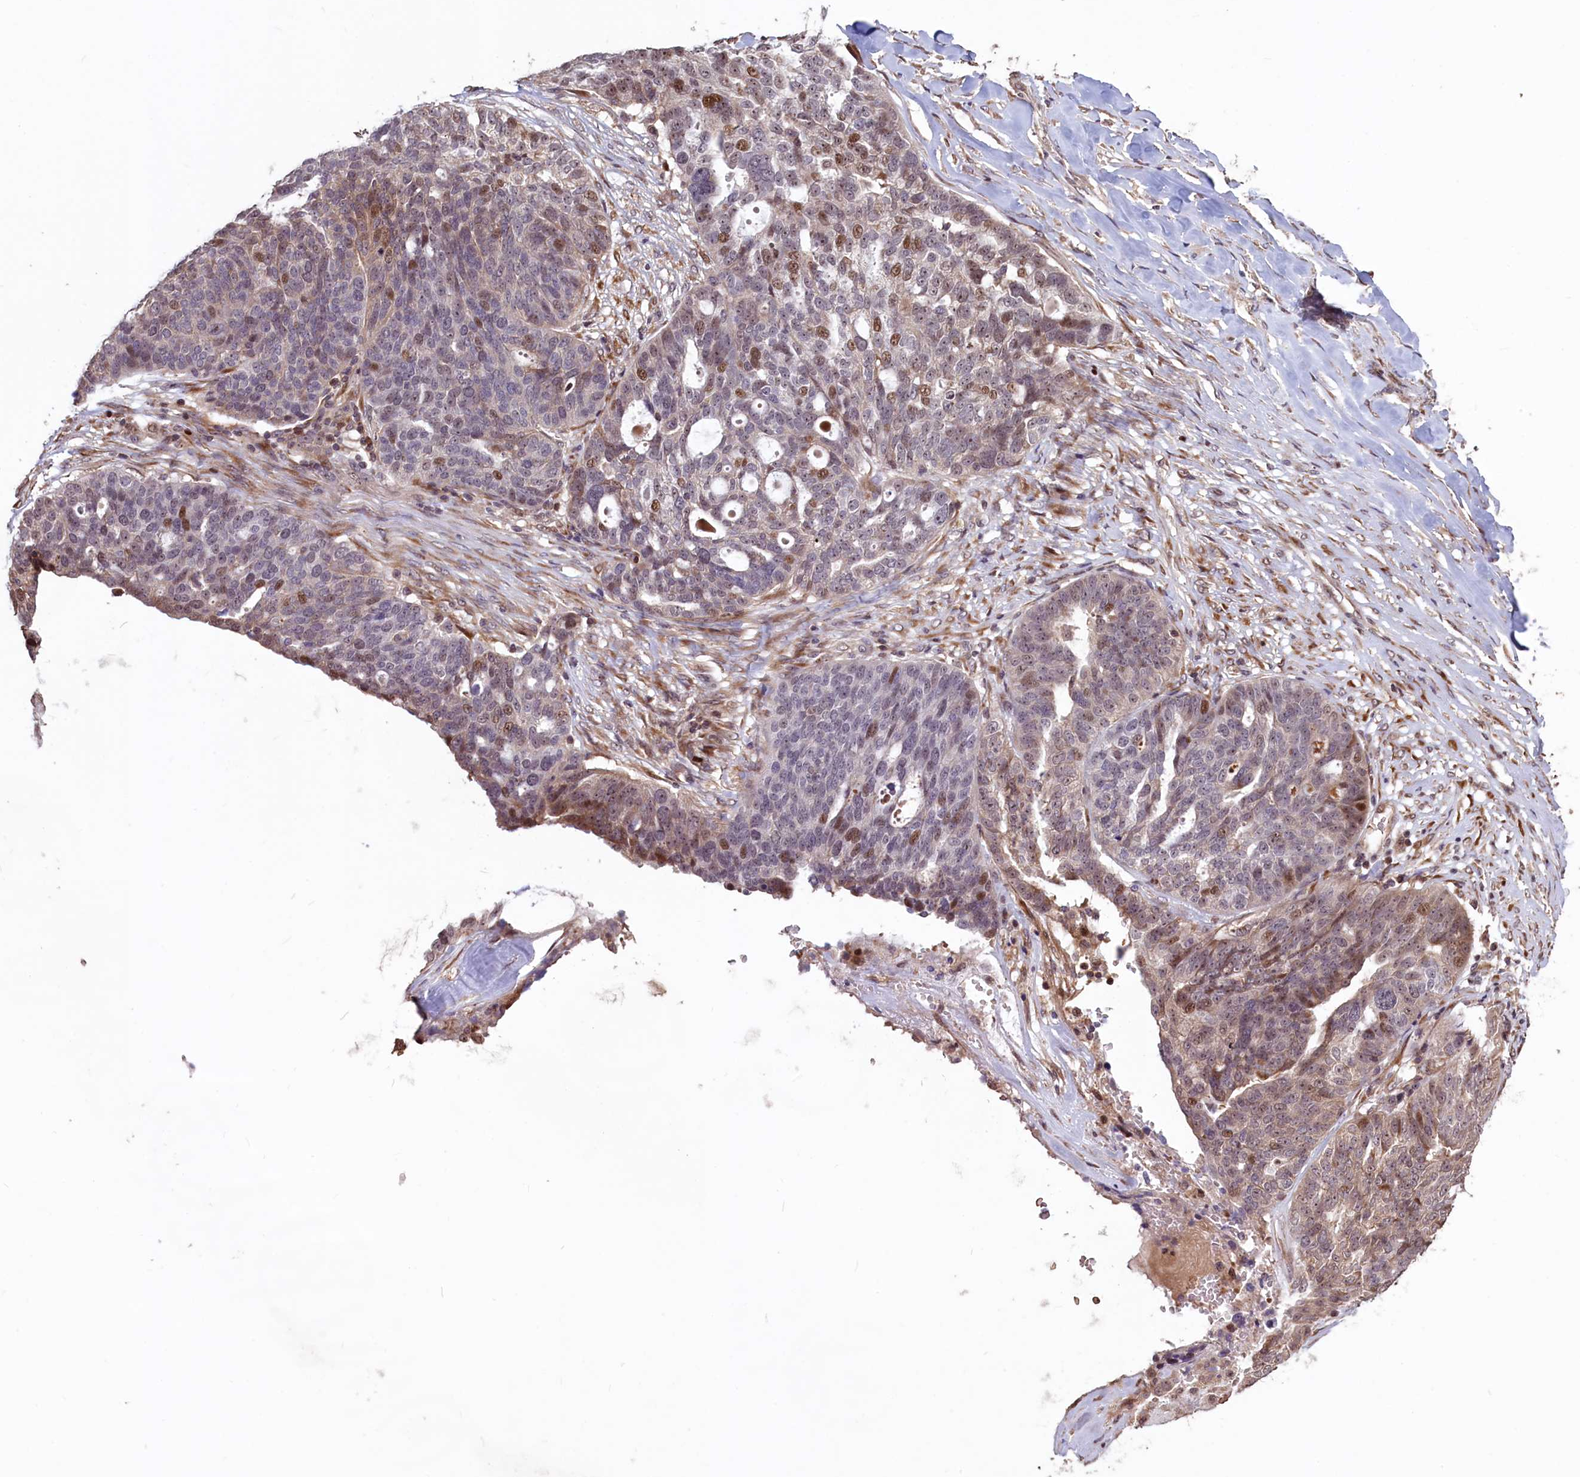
{"staining": {"intensity": "moderate", "quantity": "<25%", "location": "cytoplasmic/membranous,nuclear"}, "tissue": "ovarian cancer", "cell_type": "Tumor cells", "image_type": "cancer", "snomed": [{"axis": "morphology", "description": "Cystadenocarcinoma, serous, NOS"}, {"axis": "topography", "description": "Ovary"}], "caption": "Ovarian cancer (serous cystadenocarcinoma) was stained to show a protein in brown. There is low levels of moderate cytoplasmic/membranous and nuclear expression in approximately <25% of tumor cells.", "gene": "SHFL", "patient": {"sex": "female", "age": 59}}